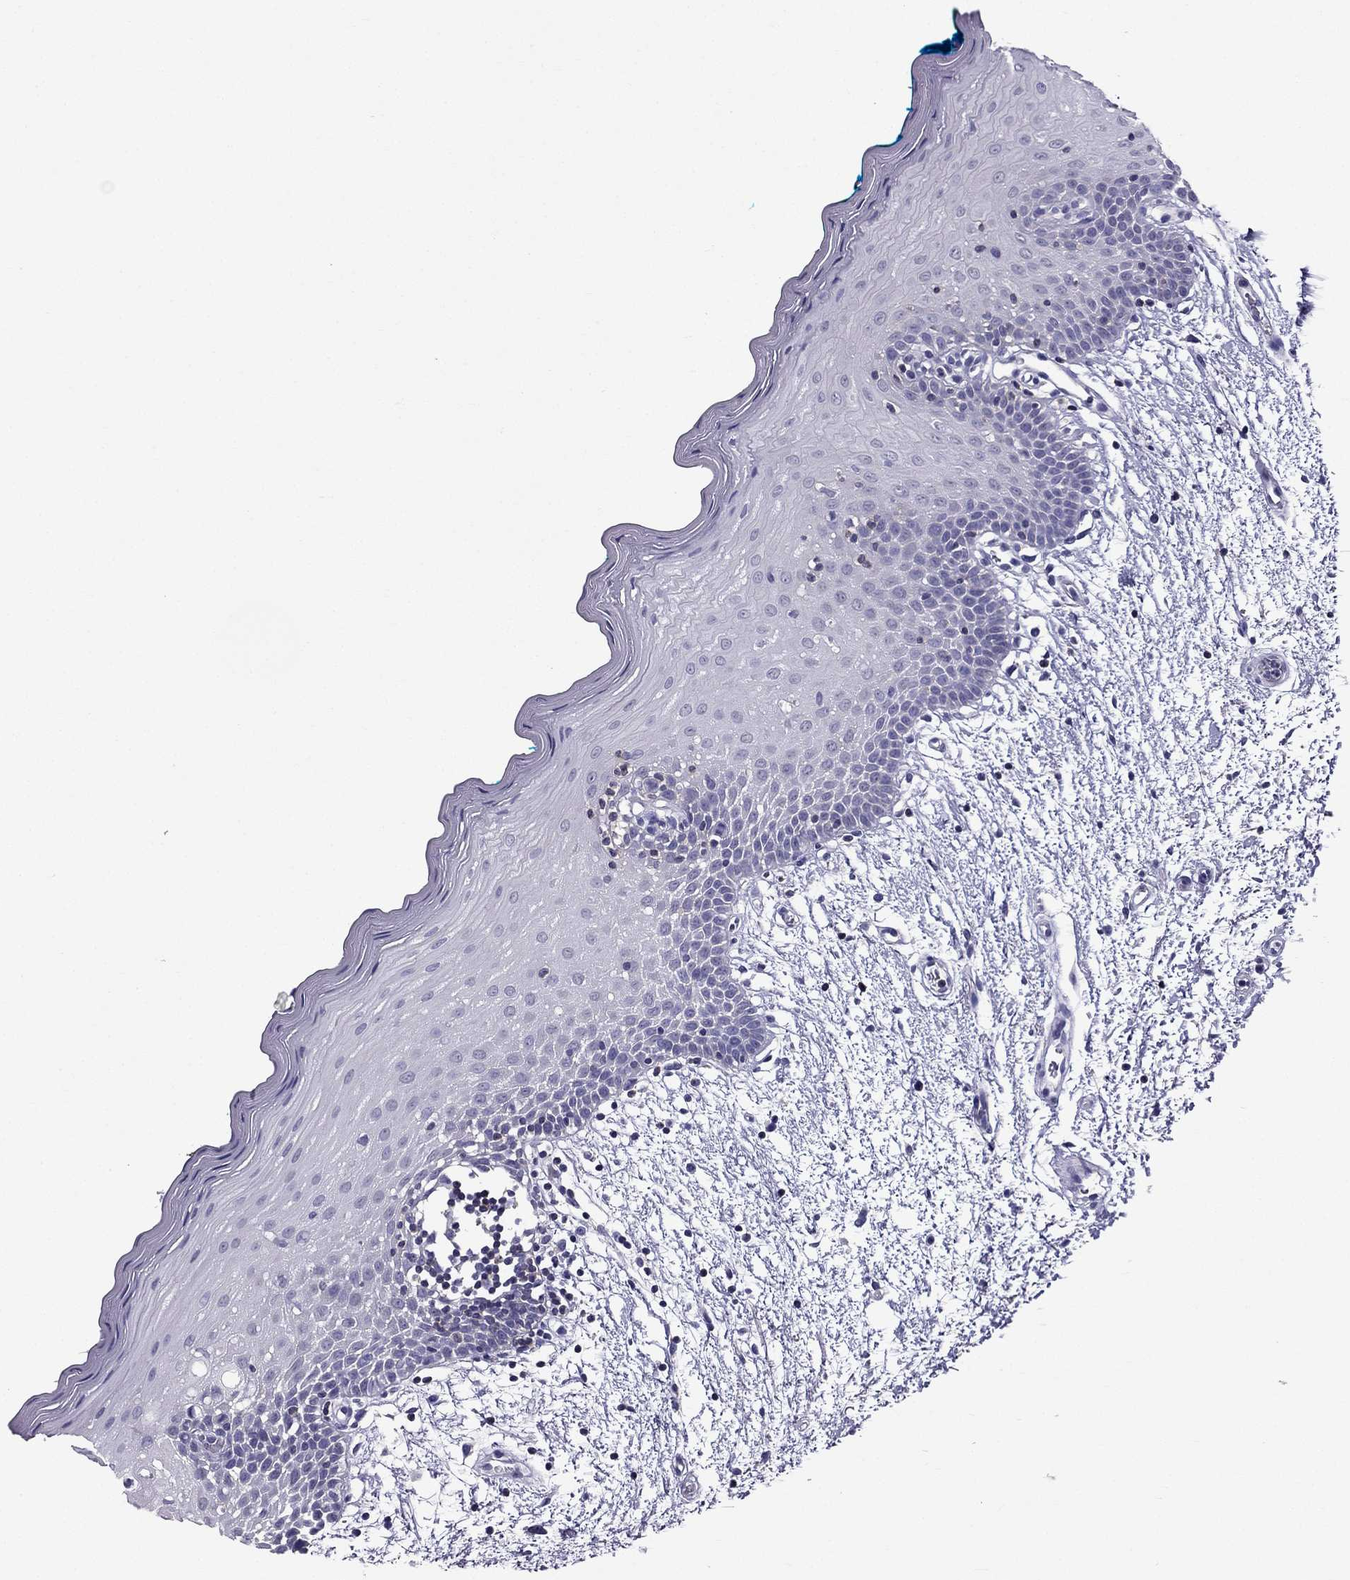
{"staining": {"intensity": "negative", "quantity": "none", "location": "none"}, "tissue": "oral mucosa", "cell_type": "Squamous epithelial cells", "image_type": "normal", "snomed": [{"axis": "morphology", "description": "Normal tissue, NOS"}, {"axis": "morphology", "description": "Squamous cell carcinoma, NOS"}, {"axis": "topography", "description": "Oral tissue"}, {"axis": "topography", "description": "Head-Neck"}], "caption": "This is a photomicrograph of IHC staining of normal oral mucosa, which shows no positivity in squamous epithelial cells.", "gene": "AAK1", "patient": {"sex": "female", "age": 75}}